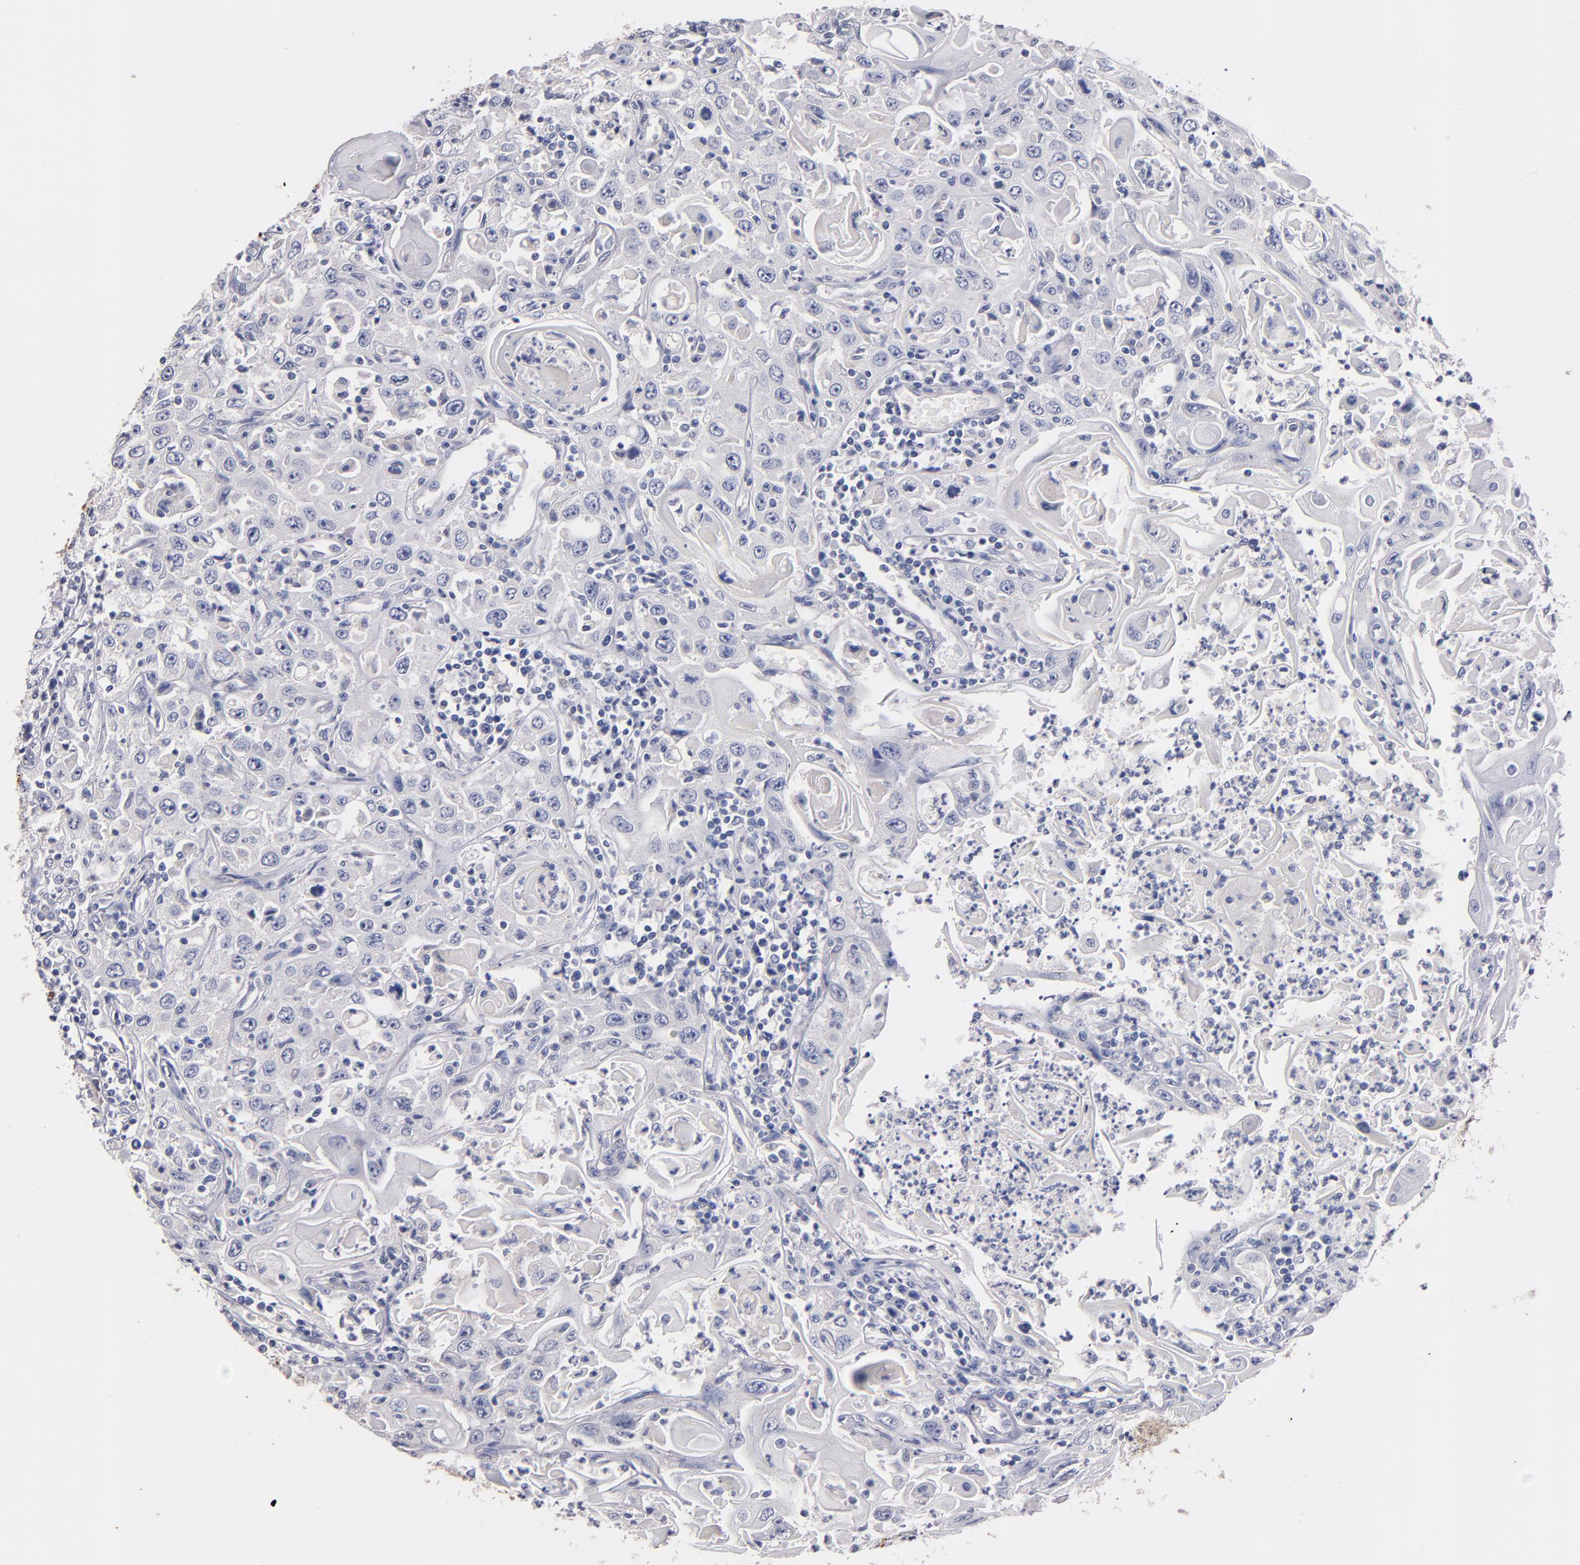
{"staining": {"intensity": "negative", "quantity": "none", "location": "none"}, "tissue": "head and neck cancer", "cell_type": "Tumor cells", "image_type": "cancer", "snomed": [{"axis": "morphology", "description": "Squamous cell carcinoma, NOS"}, {"axis": "topography", "description": "Oral tissue"}, {"axis": "topography", "description": "Head-Neck"}], "caption": "Immunohistochemistry (IHC) of human head and neck squamous cell carcinoma displays no staining in tumor cells. The staining was performed using DAB to visualize the protein expression in brown, while the nuclei were stained in blue with hematoxylin (Magnification: 20x).", "gene": "CNTNAP2", "patient": {"sex": "female", "age": 76}}